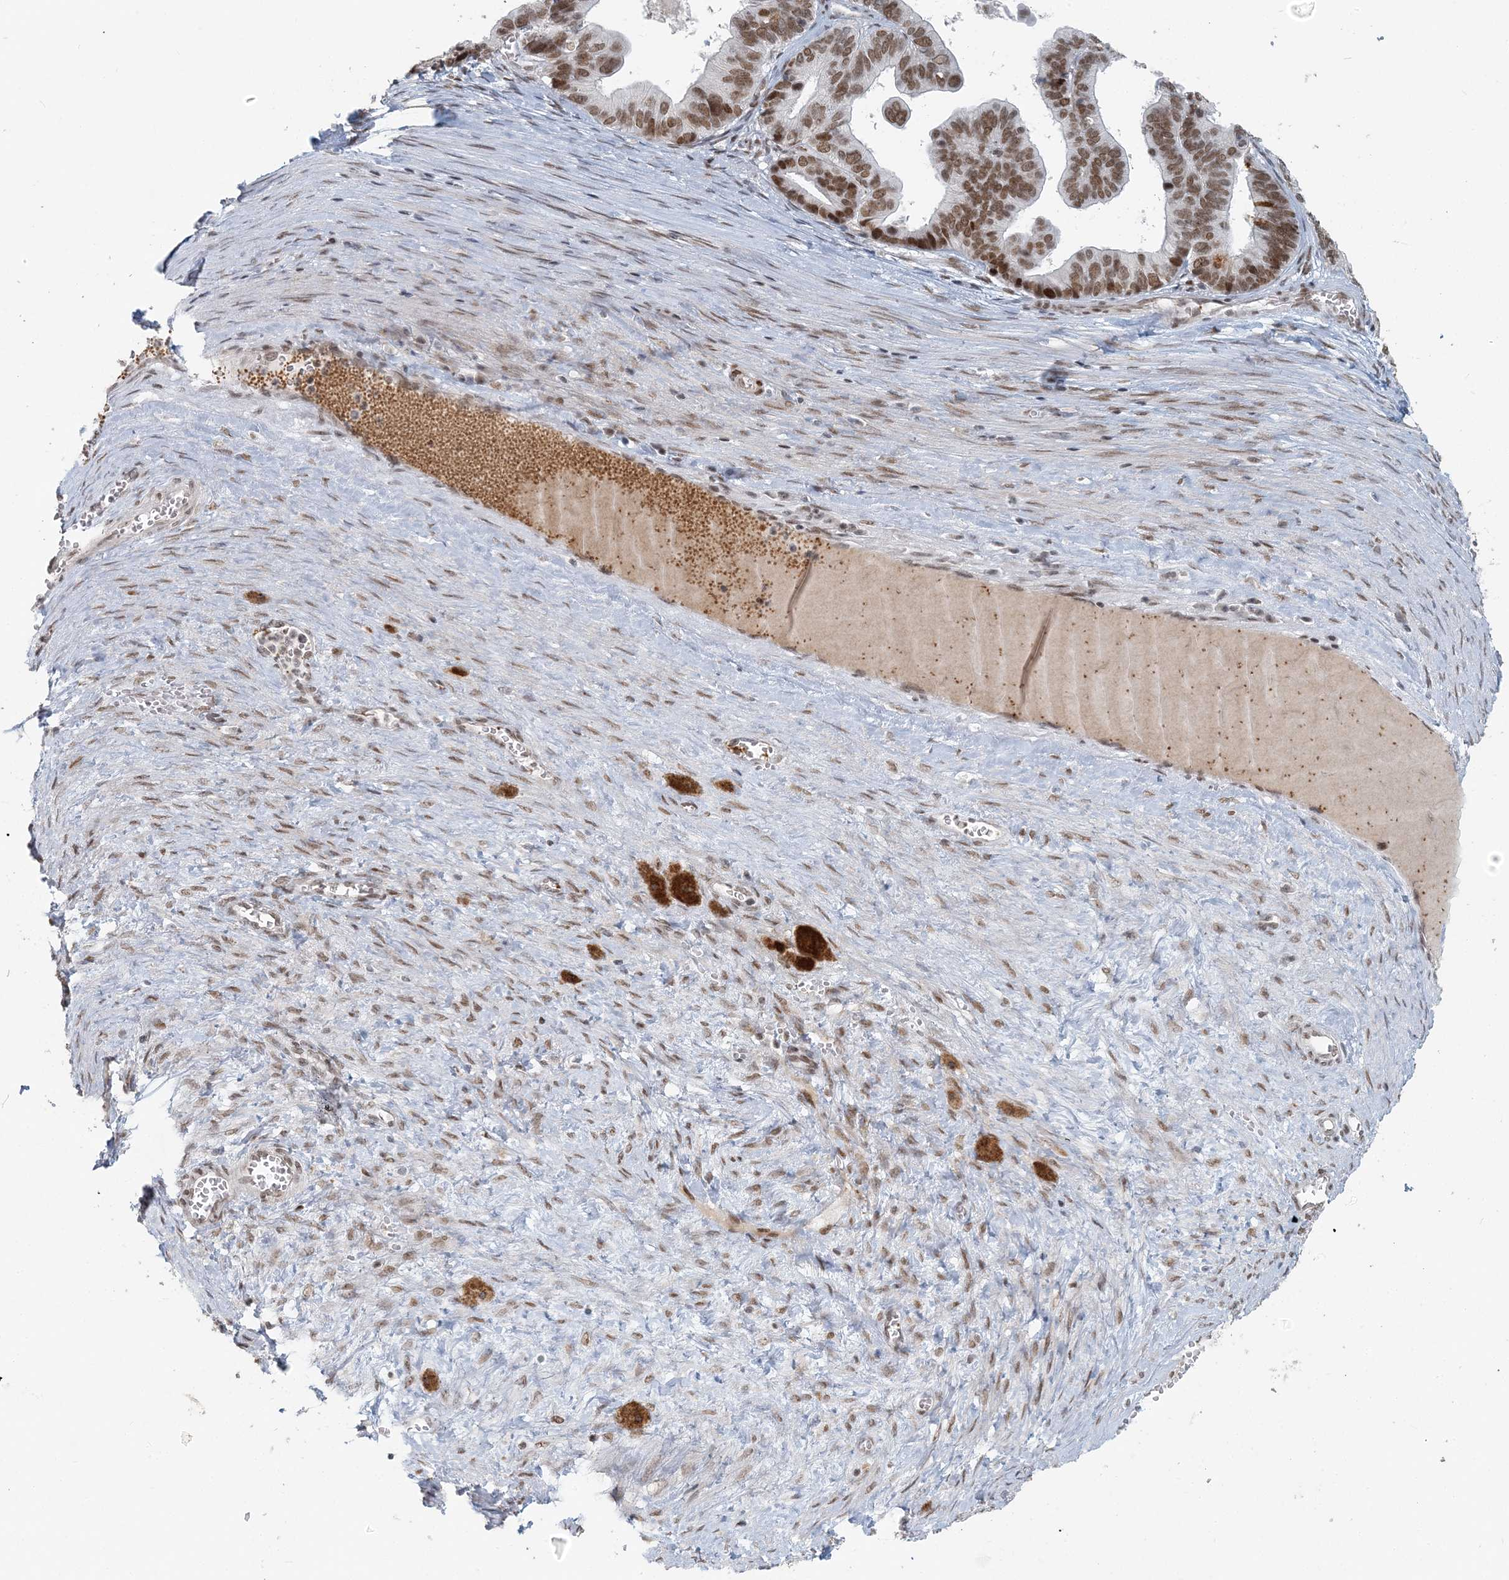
{"staining": {"intensity": "moderate", "quantity": ">75%", "location": "nuclear"}, "tissue": "ovarian cancer", "cell_type": "Tumor cells", "image_type": "cancer", "snomed": [{"axis": "morphology", "description": "Cystadenocarcinoma, serous, NOS"}, {"axis": "topography", "description": "Ovary"}], "caption": "This photomicrograph exhibits IHC staining of ovarian cancer (serous cystadenocarcinoma), with medium moderate nuclear positivity in approximately >75% of tumor cells.", "gene": "BAZ1B", "patient": {"sex": "female", "age": 56}}